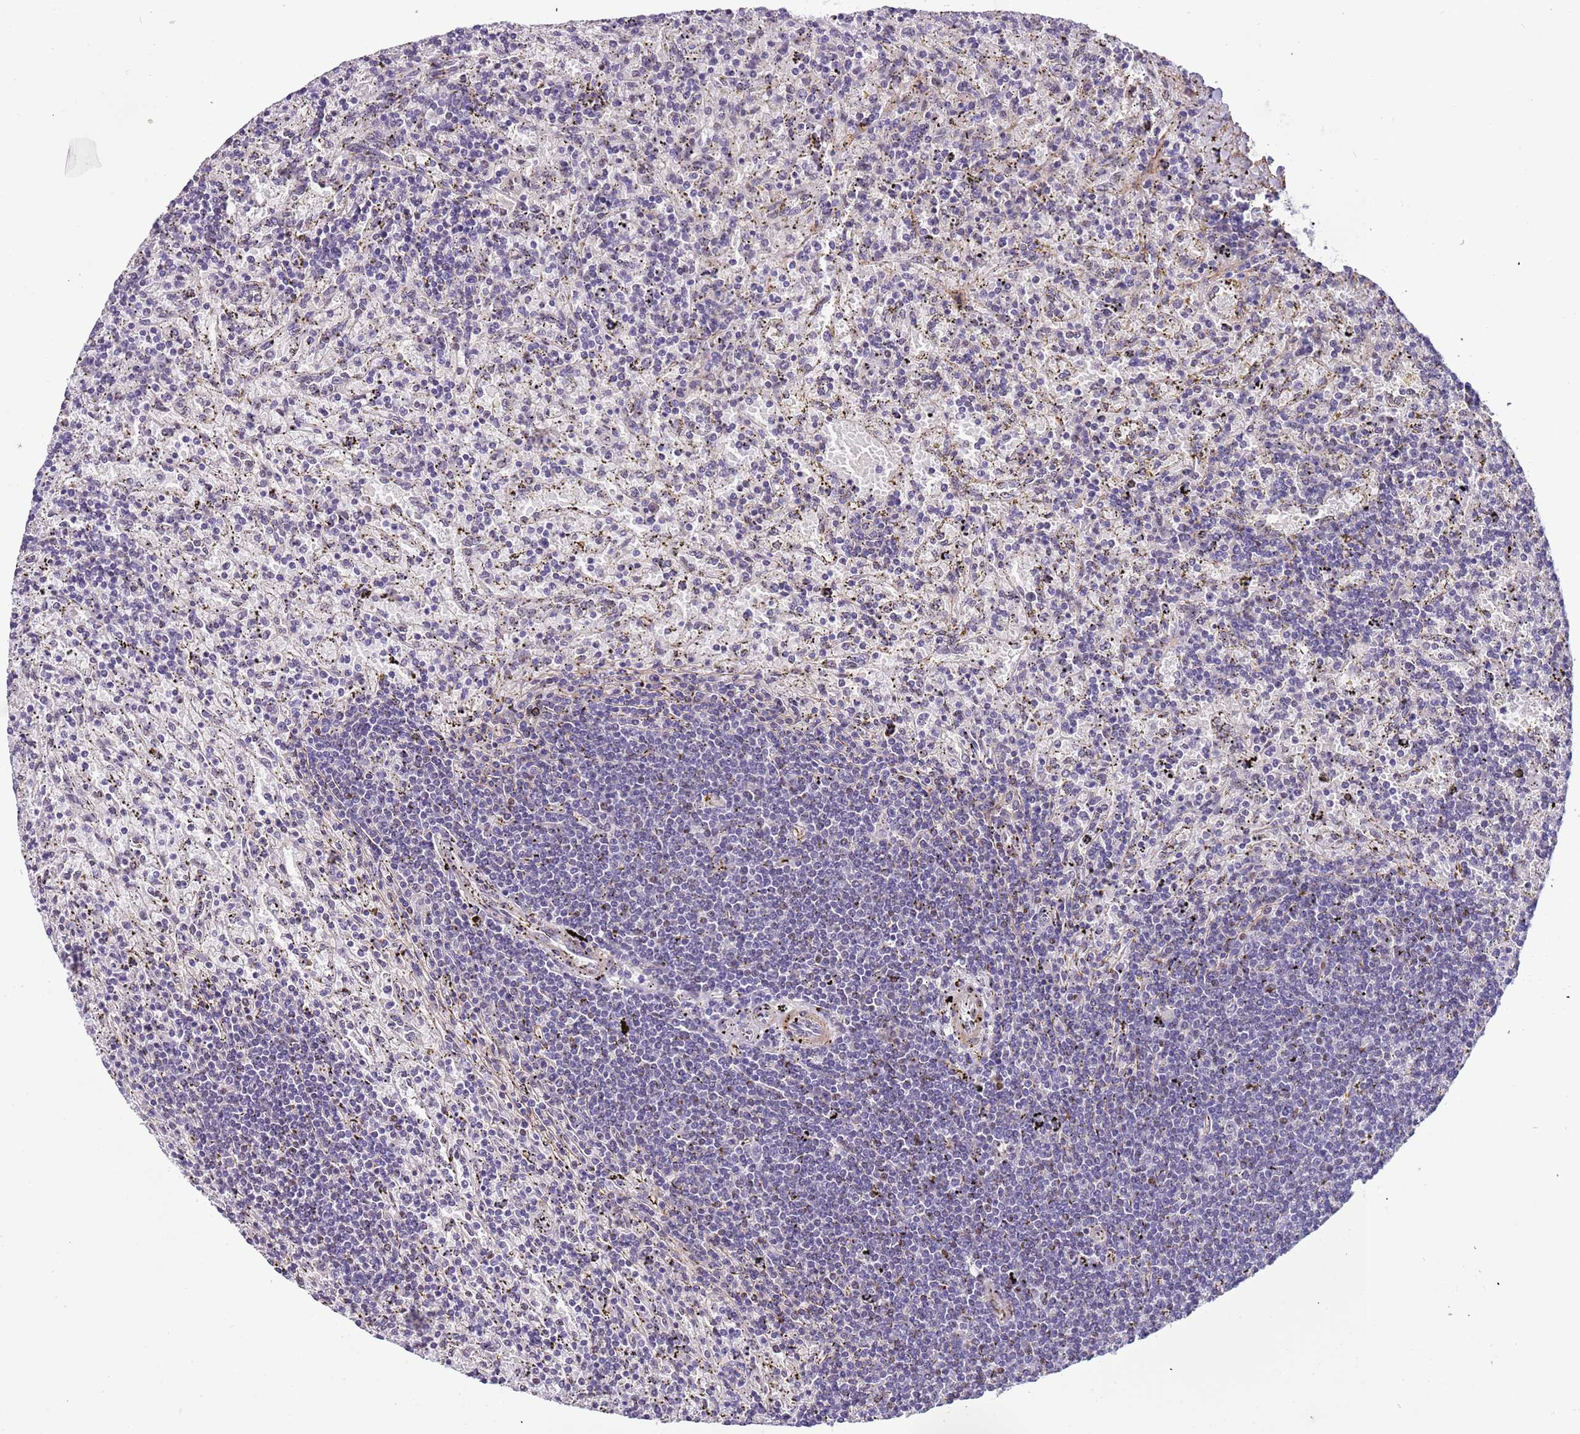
{"staining": {"intensity": "negative", "quantity": "none", "location": "none"}, "tissue": "lymphoma", "cell_type": "Tumor cells", "image_type": "cancer", "snomed": [{"axis": "morphology", "description": "Malignant lymphoma, non-Hodgkin's type, Low grade"}, {"axis": "topography", "description": "Spleen"}], "caption": "The photomicrograph demonstrates no staining of tumor cells in low-grade malignant lymphoma, non-Hodgkin's type.", "gene": "PLEKHH1", "patient": {"sex": "male", "age": 76}}